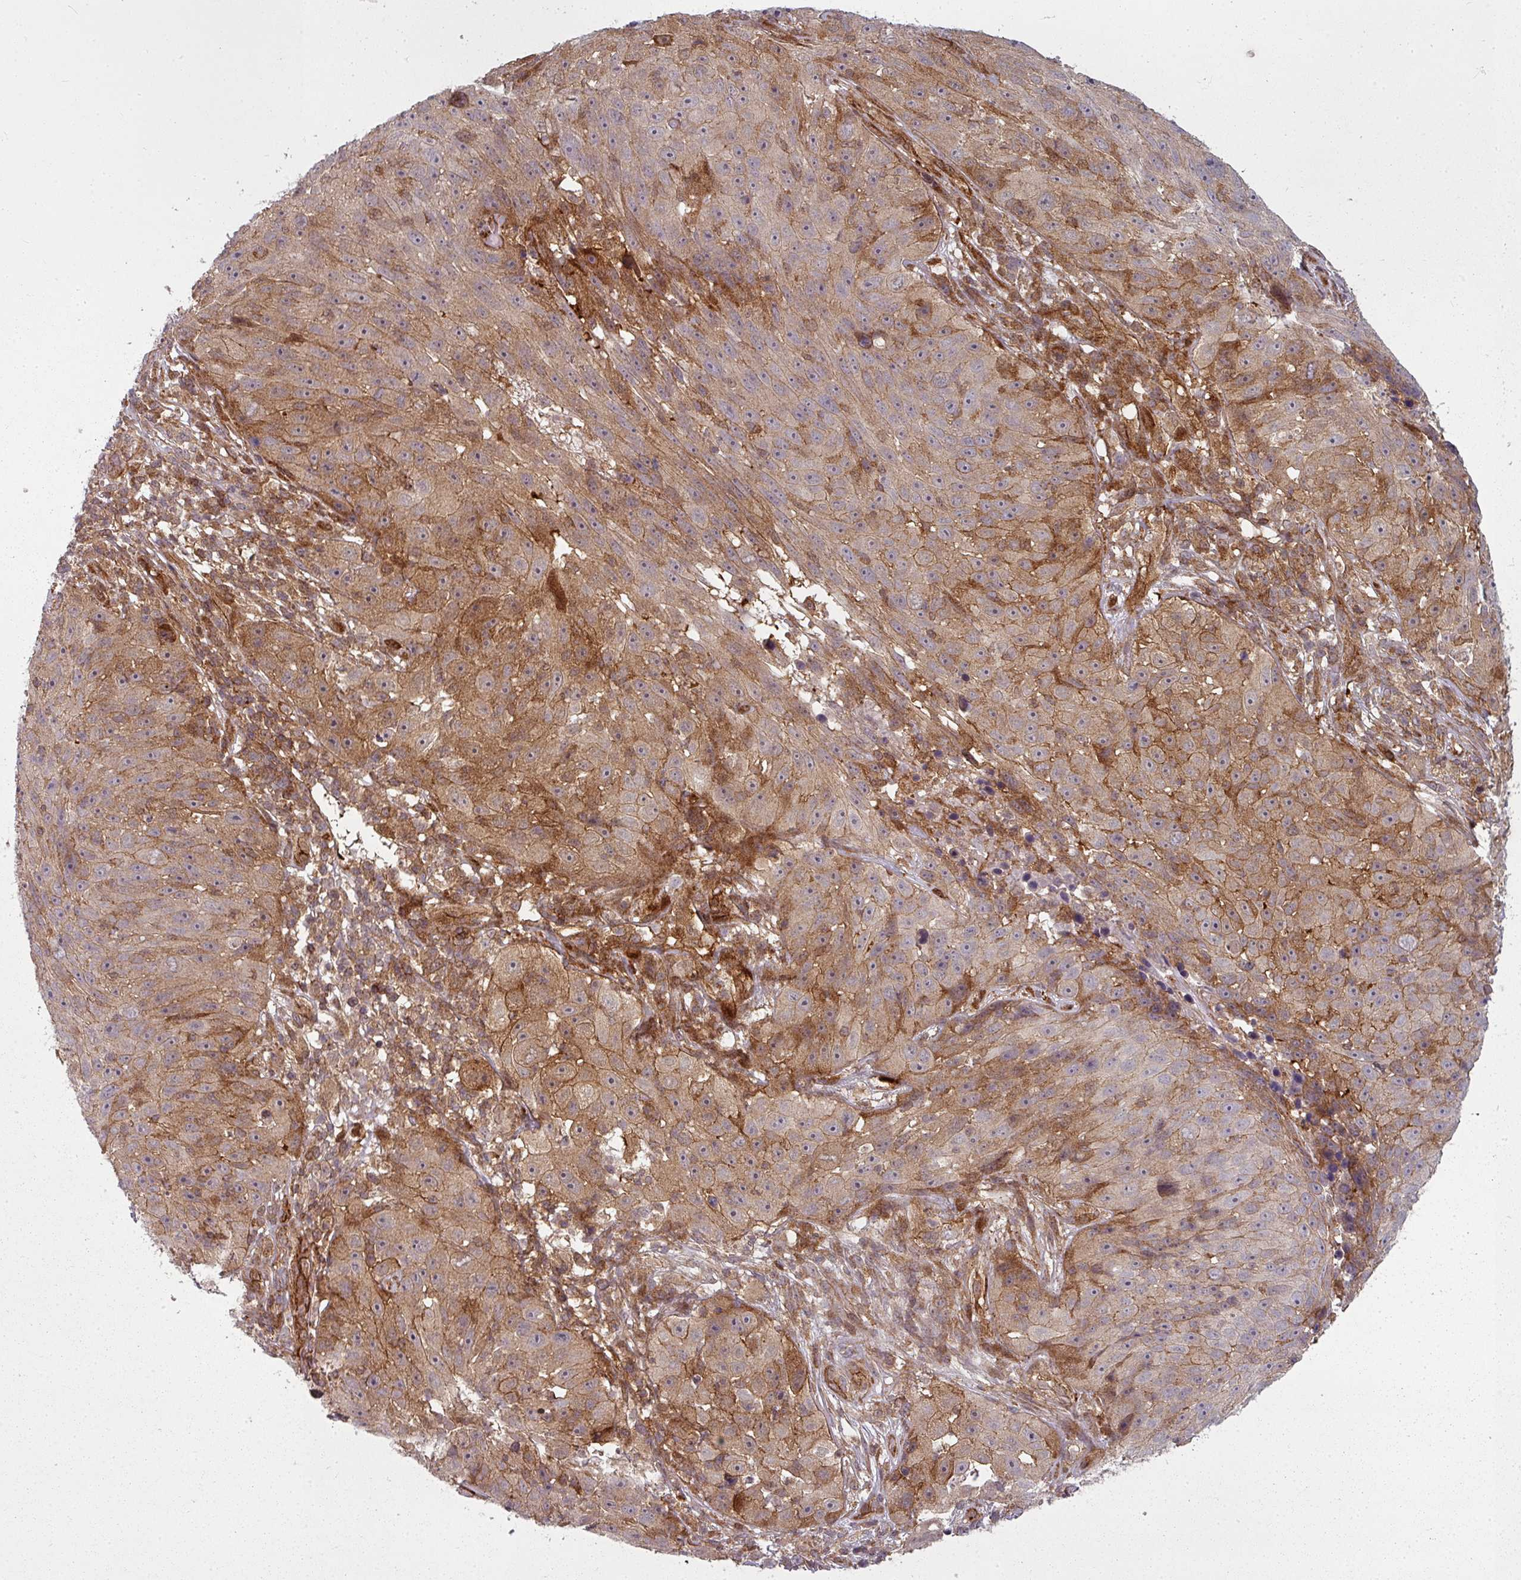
{"staining": {"intensity": "moderate", "quantity": "25%-75%", "location": "cytoplasmic/membranous"}, "tissue": "skin cancer", "cell_type": "Tumor cells", "image_type": "cancer", "snomed": [{"axis": "morphology", "description": "Squamous cell carcinoma, NOS"}, {"axis": "topography", "description": "Skin"}], "caption": "Squamous cell carcinoma (skin) stained with a brown dye reveals moderate cytoplasmic/membranous positive positivity in approximately 25%-75% of tumor cells.", "gene": "CLIC1", "patient": {"sex": "female", "age": 87}}